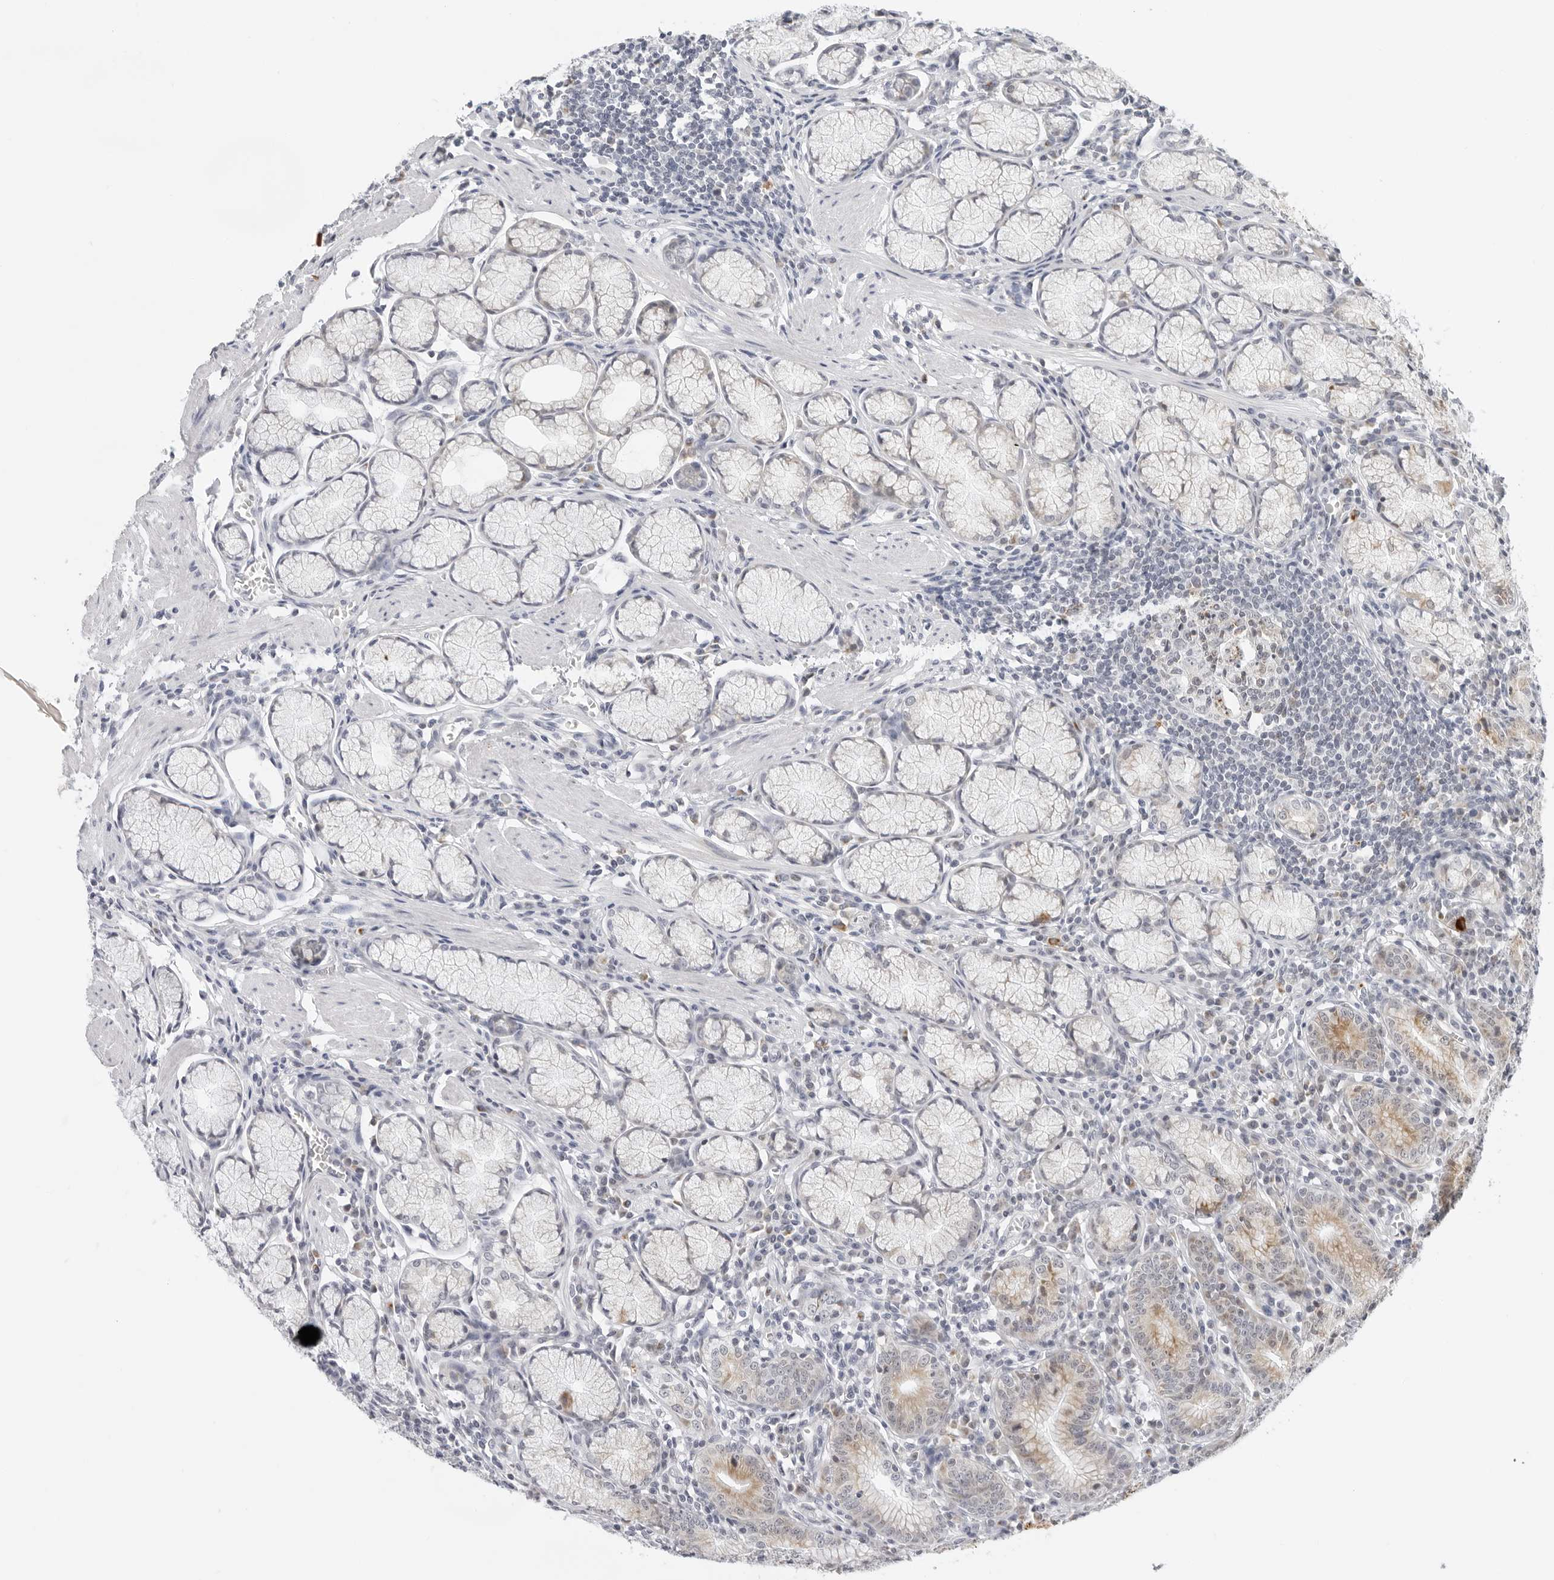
{"staining": {"intensity": "moderate", "quantity": "25%-75%", "location": "cytoplasmic/membranous,nuclear"}, "tissue": "stomach", "cell_type": "Glandular cells", "image_type": "normal", "snomed": [{"axis": "morphology", "description": "Normal tissue, NOS"}, {"axis": "topography", "description": "Stomach"}], "caption": "The histopathology image exhibits a brown stain indicating the presence of a protein in the cytoplasmic/membranous,nuclear of glandular cells in stomach. (DAB IHC, brown staining for protein, blue staining for nuclei).", "gene": "CIART", "patient": {"sex": "male", "age": 55}}